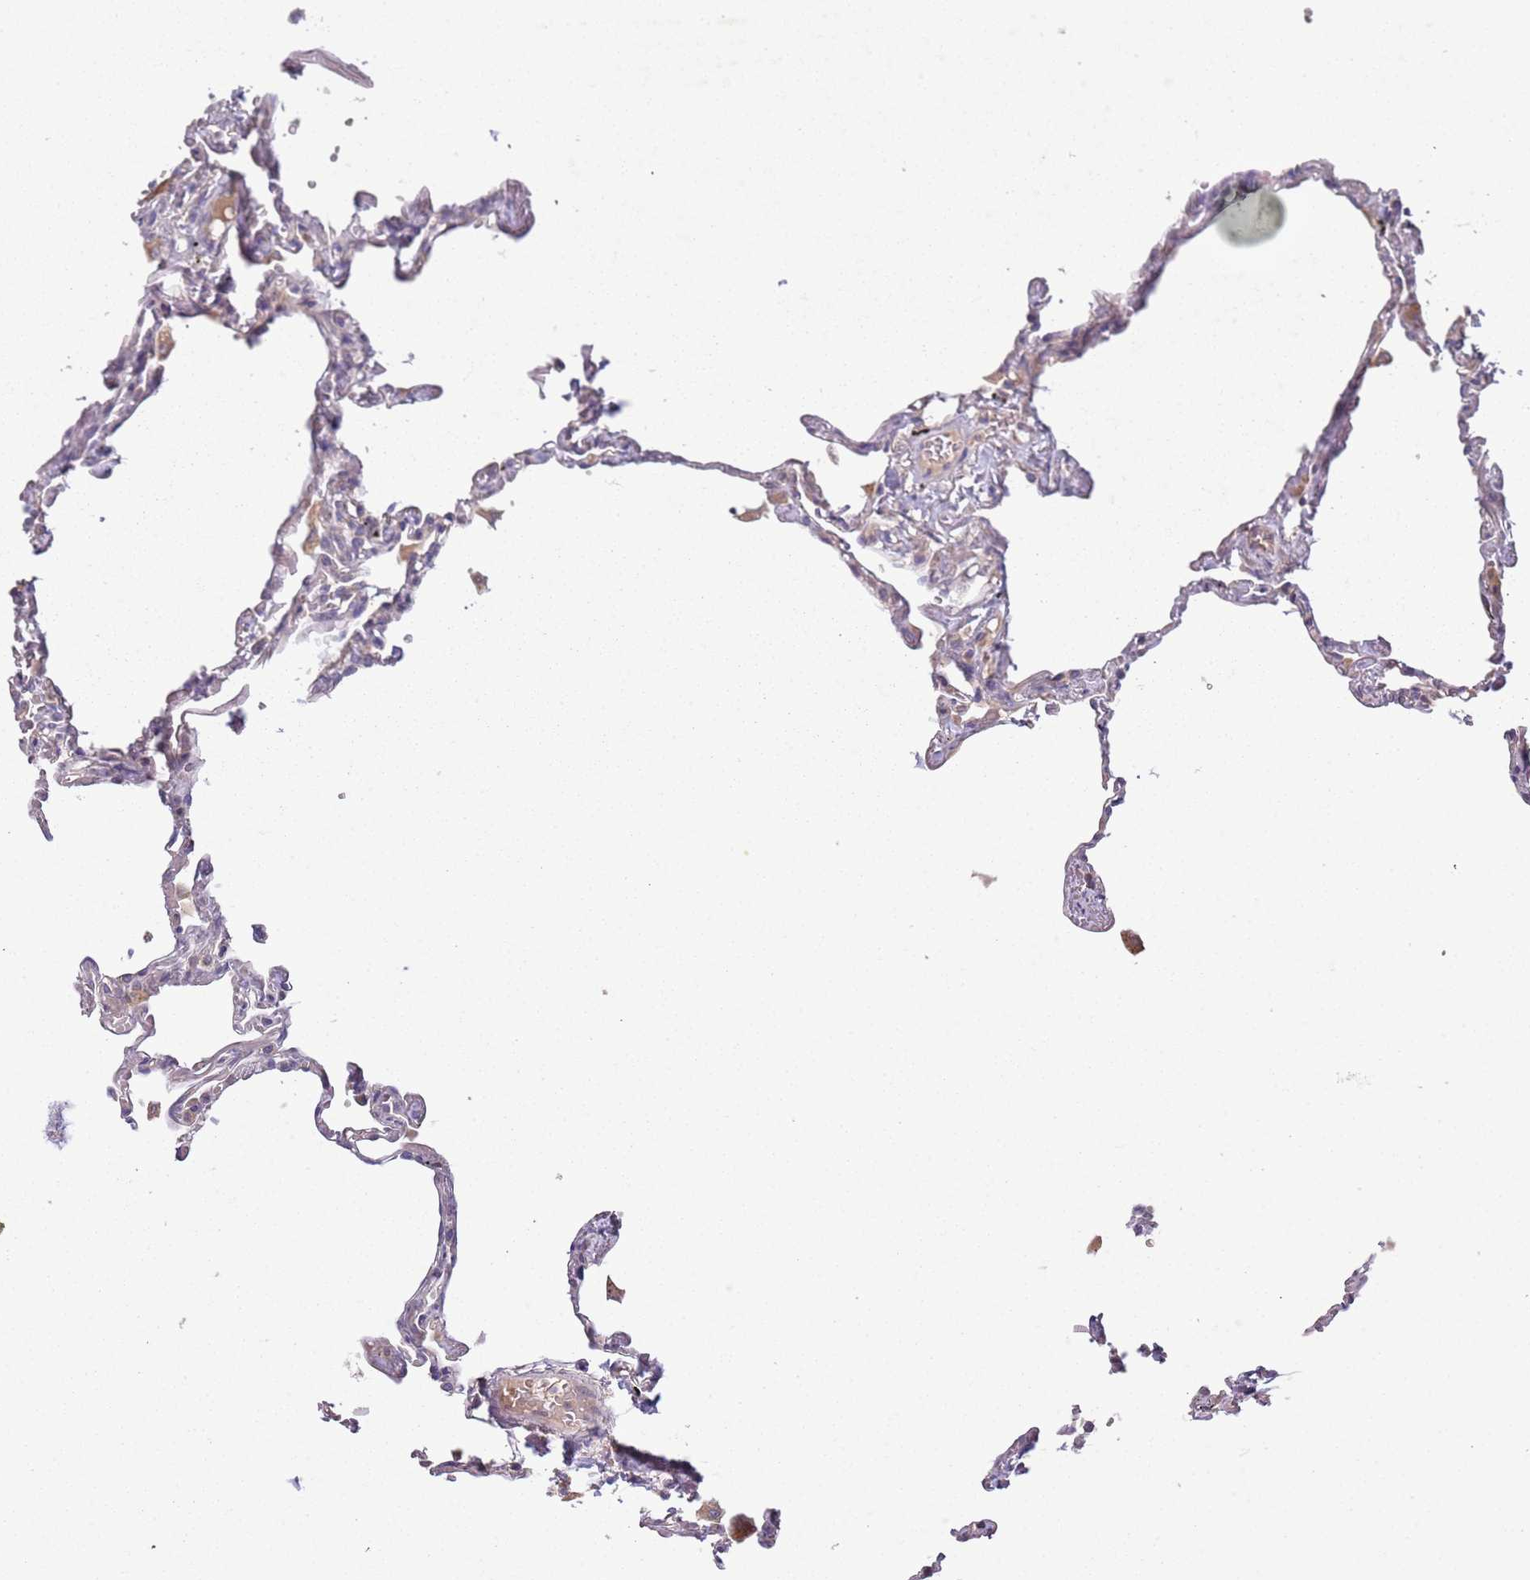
{"staining": {"intensity": "negative", "quantity": "none", "location": "none"}, "tissue": "lung", "cell_type": "Alveolar cells", "image_type": "normal", "snomed": [{"axis": "morphology", "description": "Normal tissue, NOS"}, {"axis": "topography", "description": "Lung"}], "caption": "IHC histopathology image of unremarkable lung: lung stained with DAB exhibits no significant protein positivity in alveolar cells.", "gene": "FECH", "patient": {"sex": "female", "age": 67}}